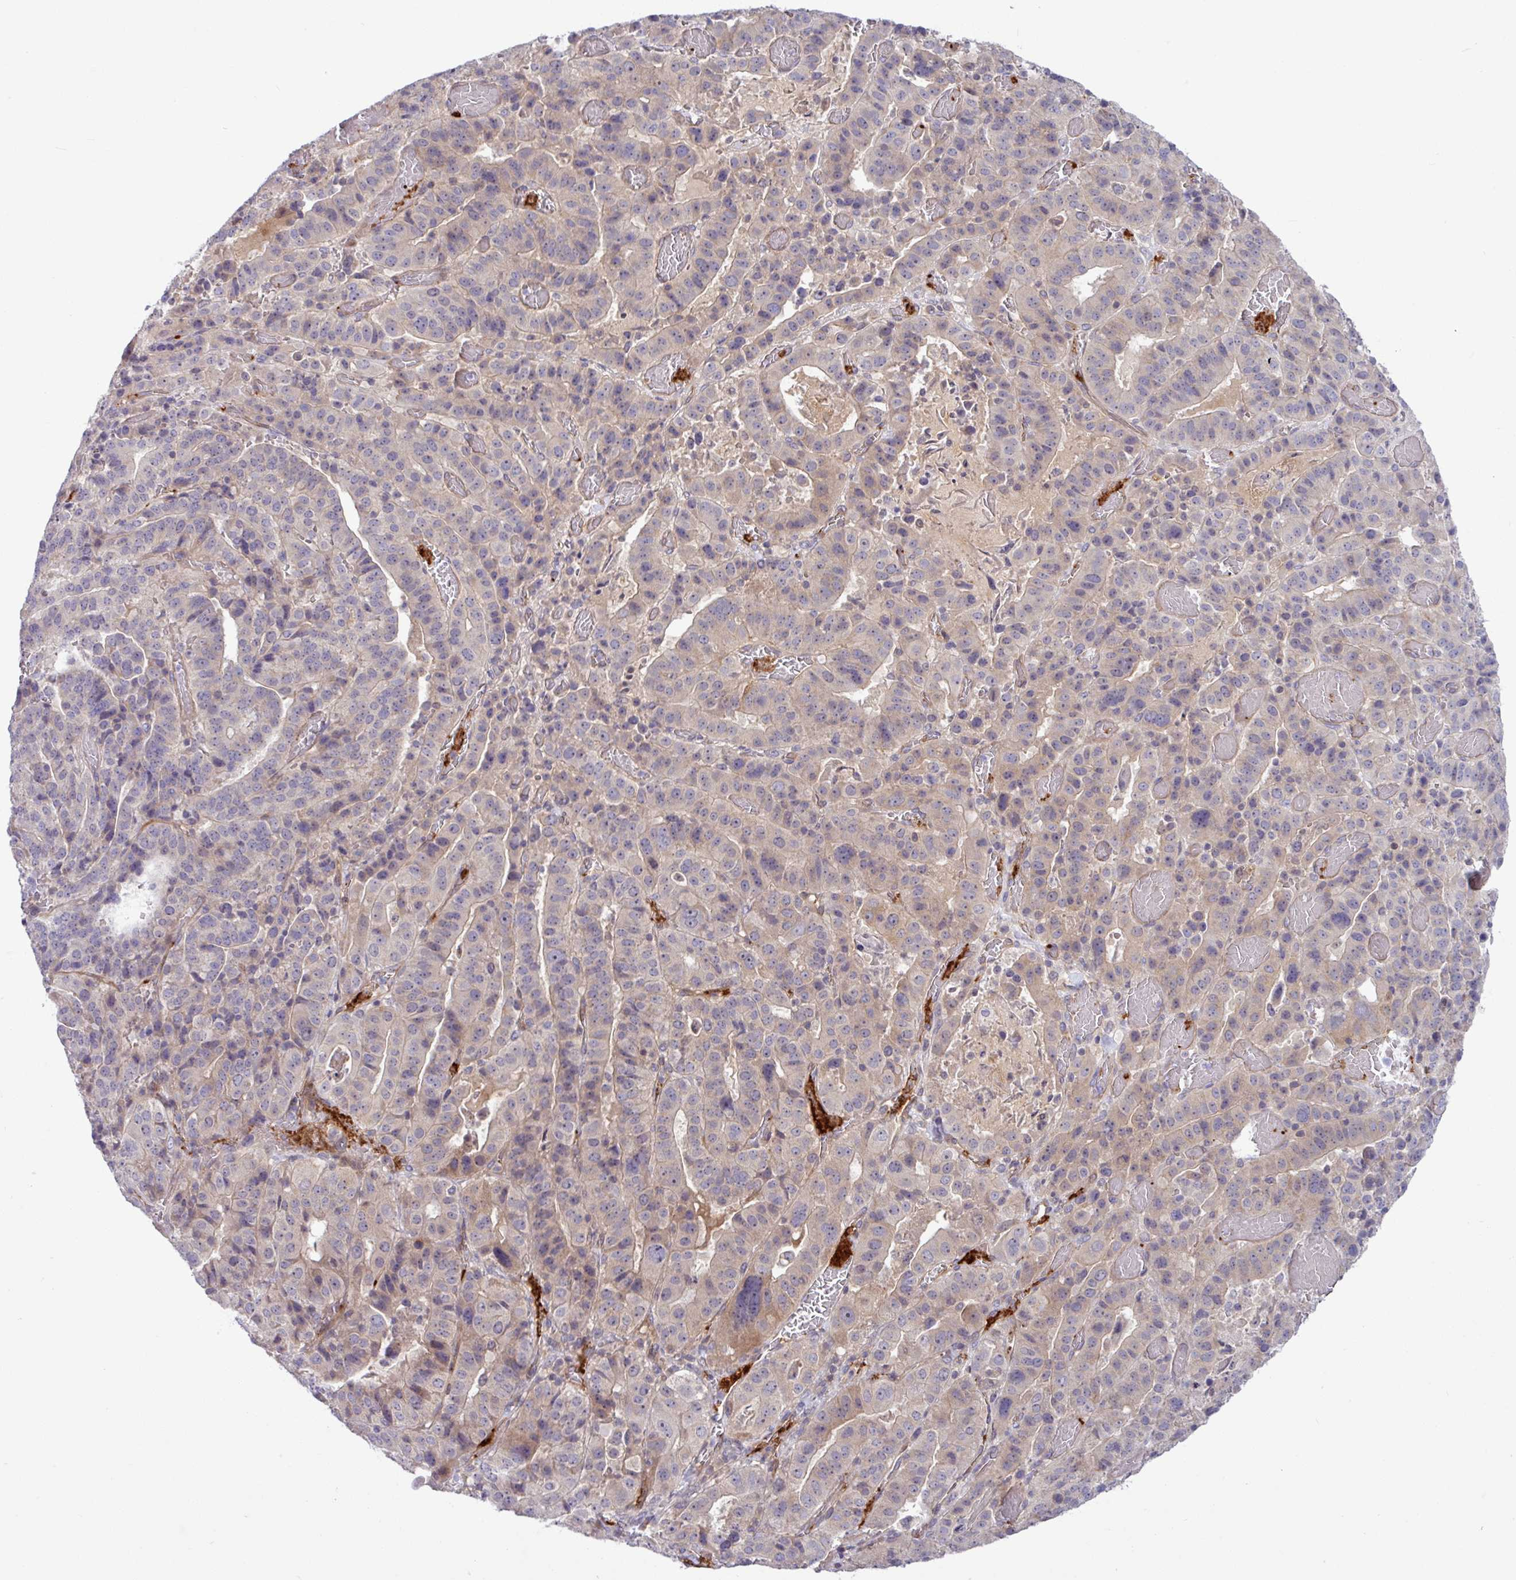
{"staining": {"intensity": "negative", "quantity": "none", "location": "none"}, "tissue": "stomach cancer", "cell_type": "Tumor cells", "image_type": "cancer", "snomed": [{"axis": "morphology", "description": "Adenocarcinoma, NOS"}, {"axis": "topography", "description": "Stomach"}], "caption": "Histopathology image shows no significant protein expression in tumor cells of stomach cancer.", "gene": "B4GALNT4", "patient": {"sex": "male", "age": 48}}